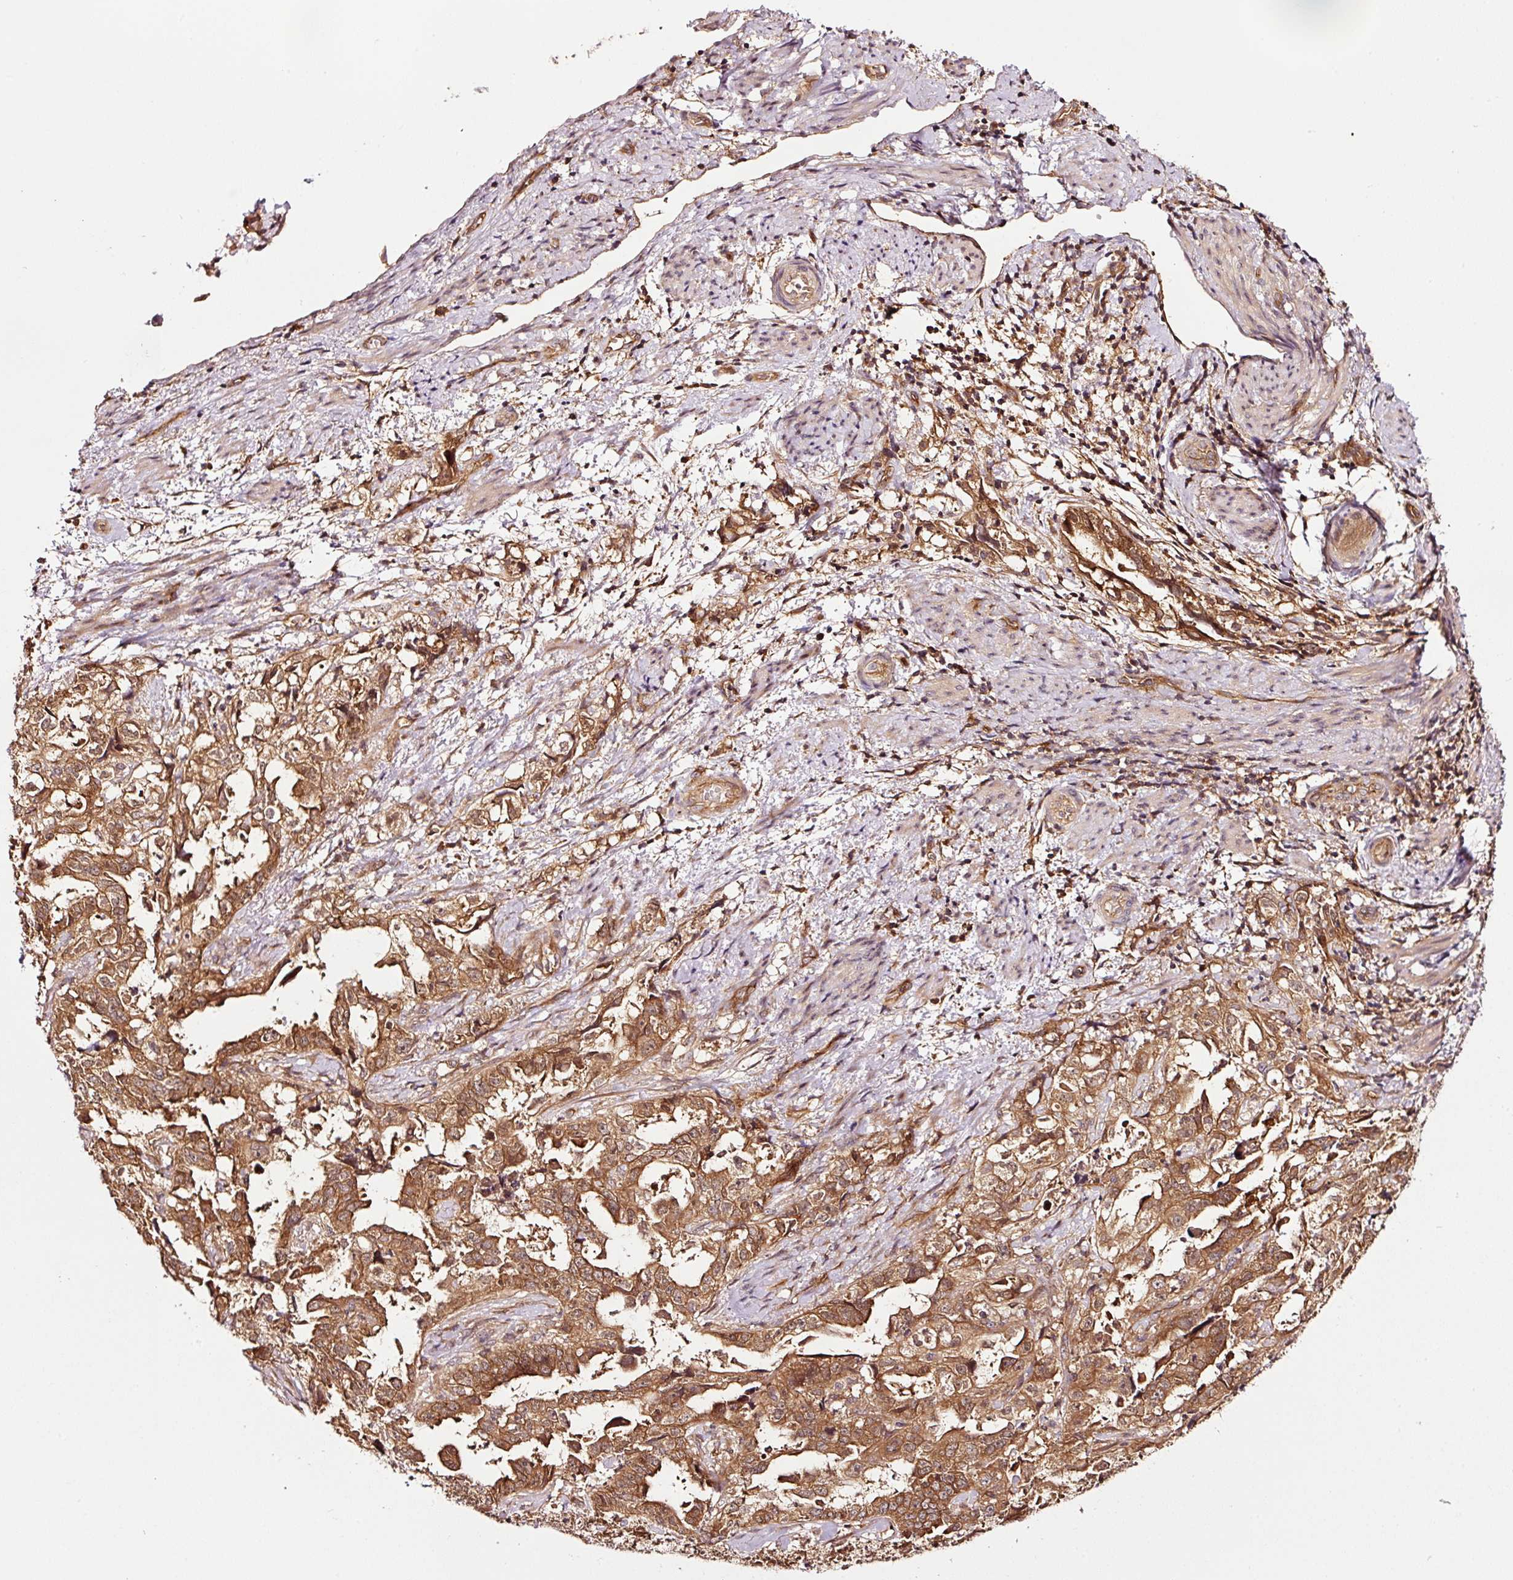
{"staining": {"intensity": "moderate", "quantity": ">75%", "location": "cytoplasmic/membranous"}, "tissue": "endometrial cancer", "cell_type": "Tumor cells", "image_type": "cancer", "snomed": [{"axis": "morphology", "description": "Adenocarcinoma, NOS"}, {"axis": "topography", "description": "Endometrium"}], "caption": "IHC of human endometrial adenocarcinoma exhibits medium levels of moderate cytoplasmic/membranous positivity in approximately >75% of tumor cells. The staining was performed using DAB to visualize the protein expression in brown, while the nuclei were stained in blue with hematoxylin (Magnification: 20x).", "gene": "METAP1", "patient": {"sex": "female", "age": 65}}